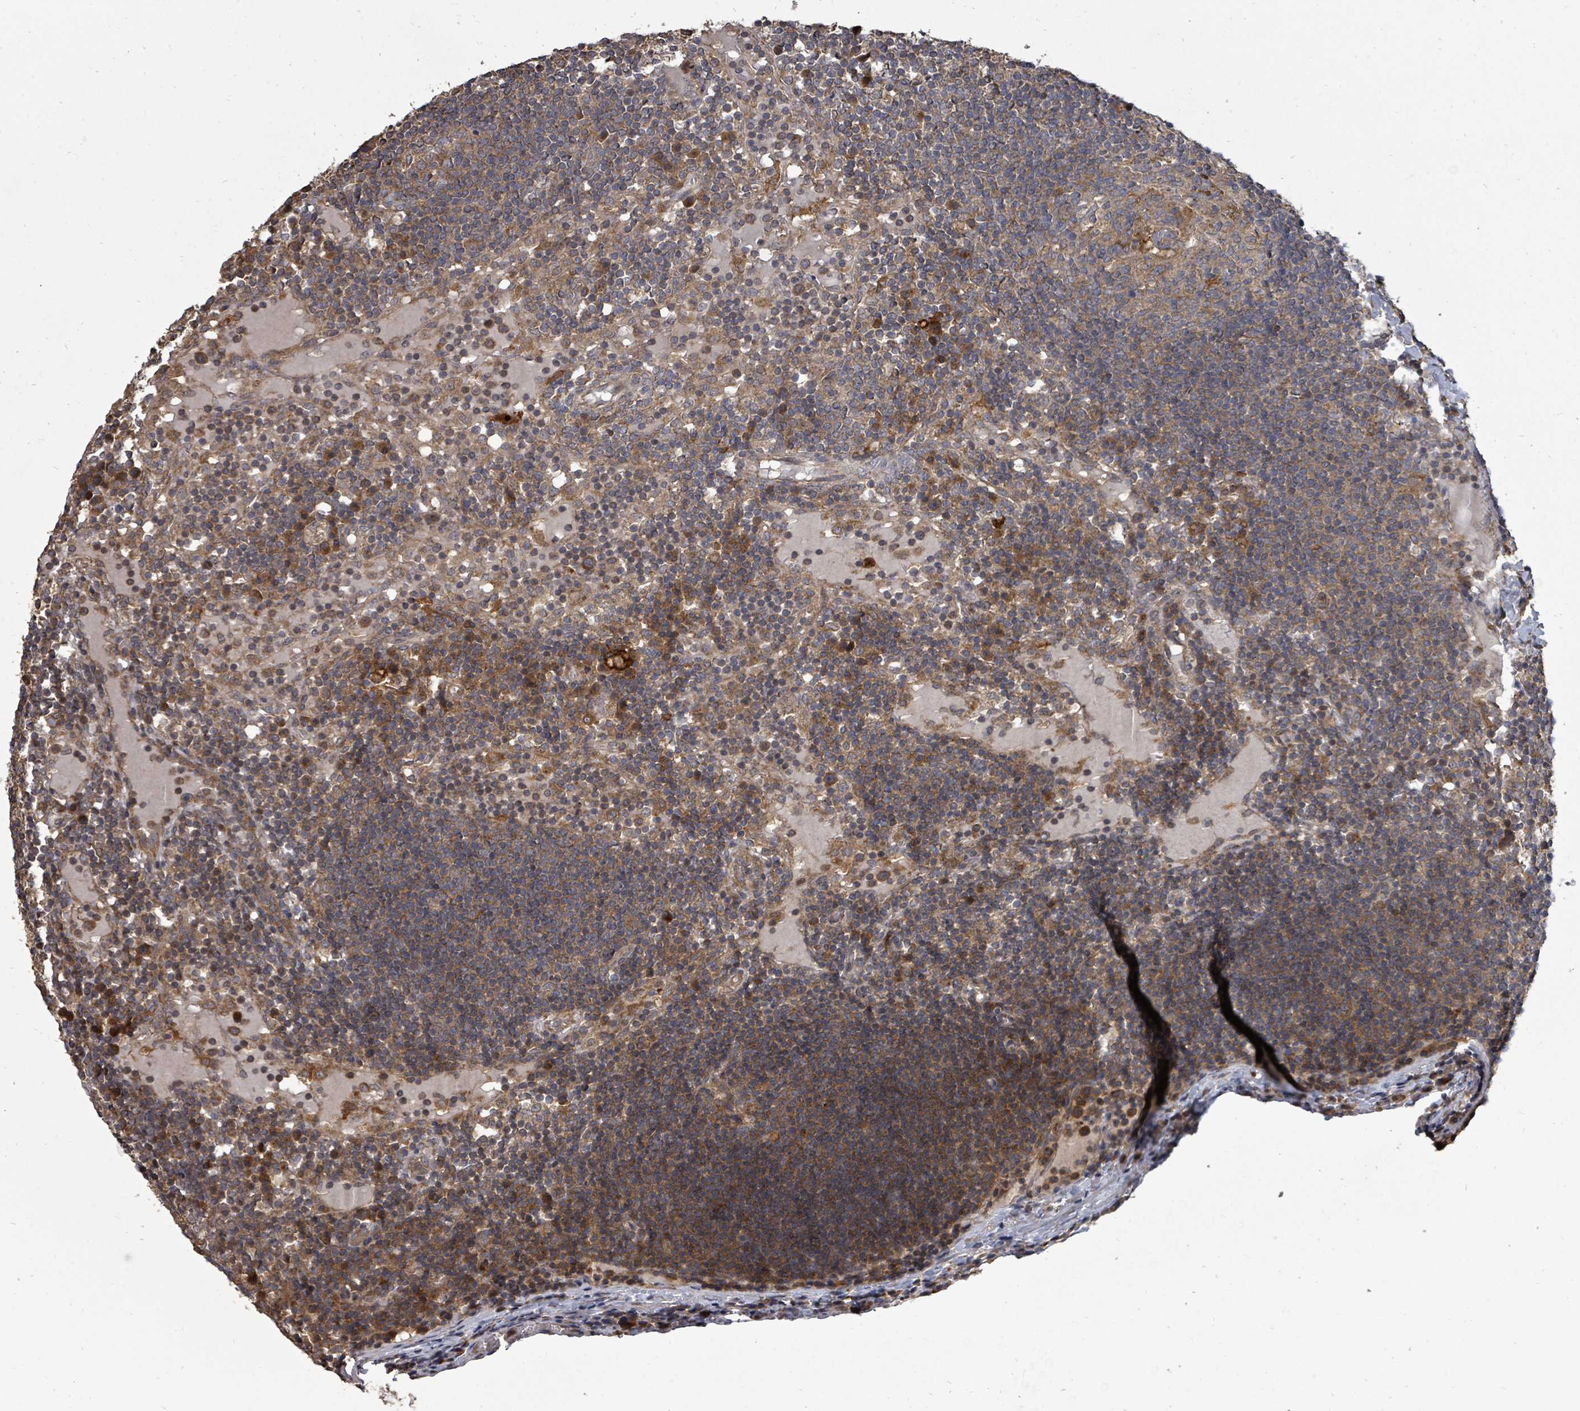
{"staining": {"intensity": "moderate", "quantity": "25%-75%", "location": "cytoplasmic/membranous"}, "tissue": "lymph node", "cell_type": "Germinal center cells", "image_type": "normal", "snomed": [{"axis": "morphology", "description": "Normal tissue, NOS"}, {"axis": "topography", "description": "Lymph node"}], "caption": "This photomicrograph demonstrates immunohistochemistry staining of unremarkable lymph node, with medium moderate cytoplasmic/membranous positivity in approximately 25%-75% of germinal center cells.", "gene": "EIF3CL", "patient": {"sex": "male", "age": 53}}